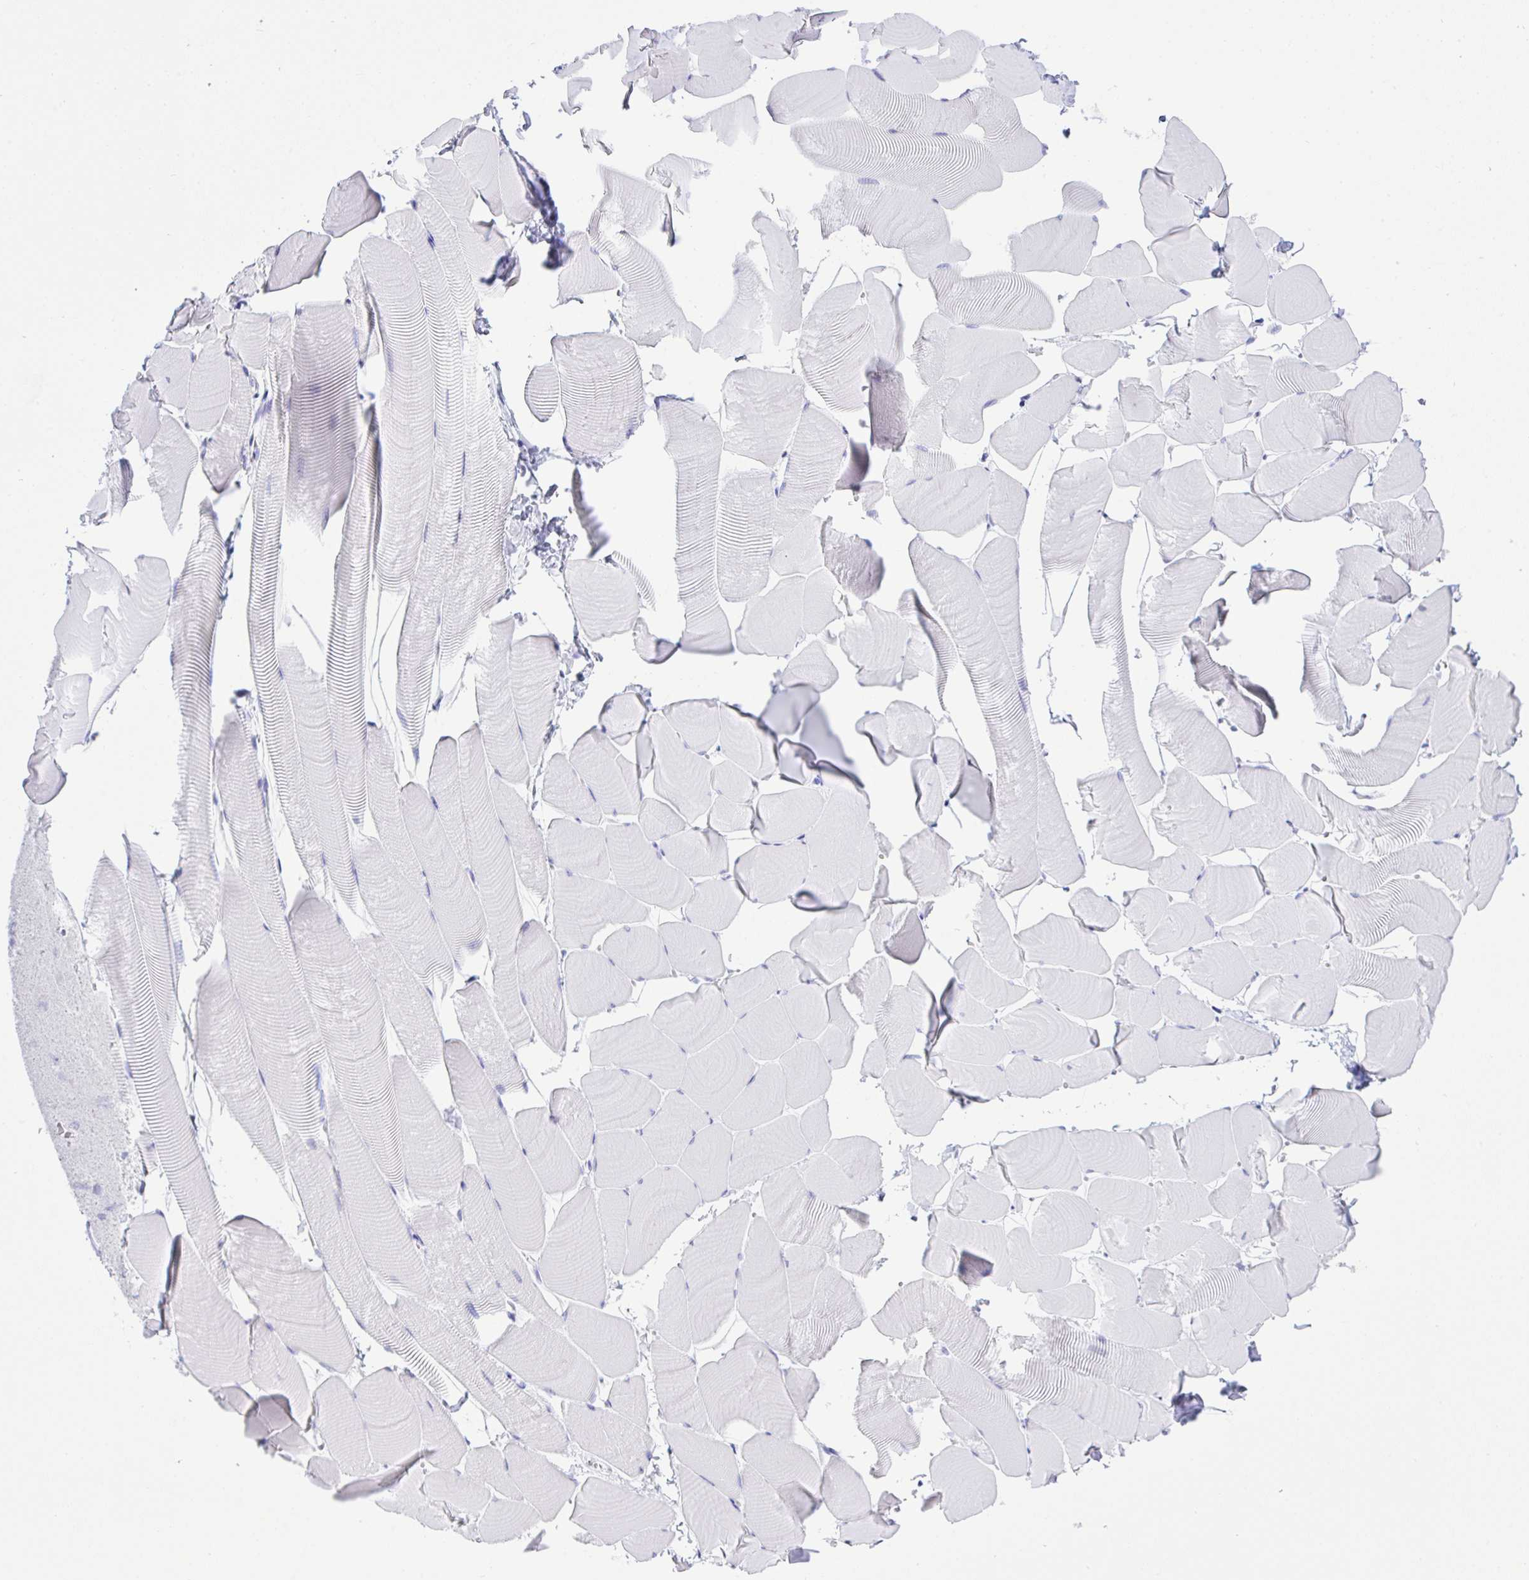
{"staining": {"intensity": "negative", "quantity": "none", "location": "none"}, "tissue": "skeletal muscle", "cell_type": "Myocytes", "image_type": "normal", "snomed": [{"axis": "morphology", "description": "Normal tissue, NOS"}, {"axis": "topography", "description": "Skeletal muscle"}], "caption": "A histopathology image of skeletal muscle stained for a protein exhibits no brown staining in myocytes.", "gene": "AKR1D1", "patient": {"sex": "male", "age": 25}}